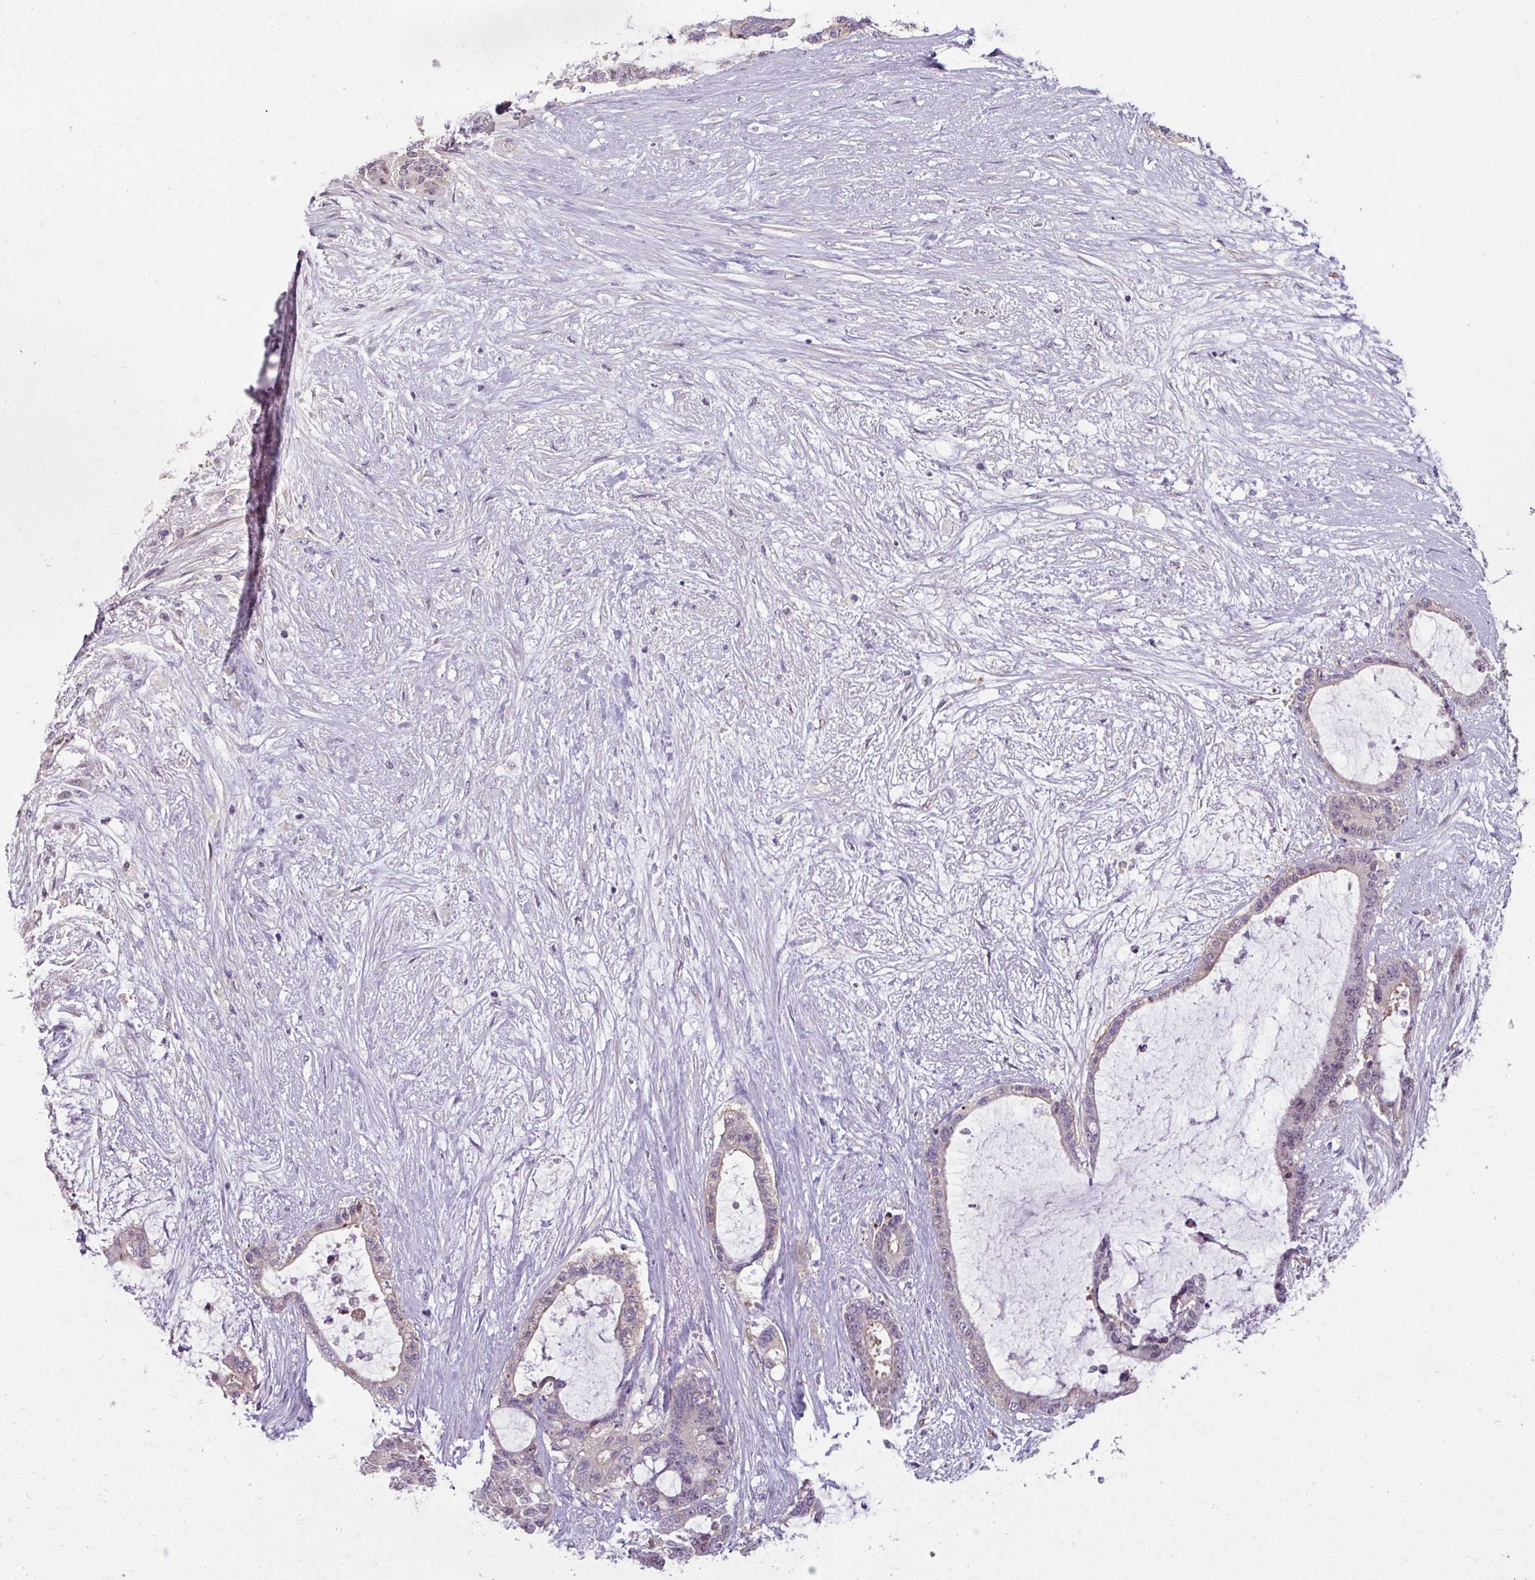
{"staining": {"intensity": "weak", "quantity": "<25%", "location": "nuclear"}, "tissue": "liver cancer", "cell_type": "Tumor cells", "image_type": "cancer", "snomed": [{"axis": "morphology", "description": "Normal tissue, NOS"}, {"axis": "morphology", "description": "Cholangiocarcinoma"}, {"axis": "topography", "description": "Liver"}, {"axis": "topography", "description": "Peripheral nerve tissue"}], "caption": "An immunohistochemistry image of cholangiocarcinoma (liver) is shown. There is no staining in tumor cells of cholangiocarcinoma (liver). Nuclei are stained in blue.", "gene": "C19orf33", "patient": {"sex": "female", "age": 73}}